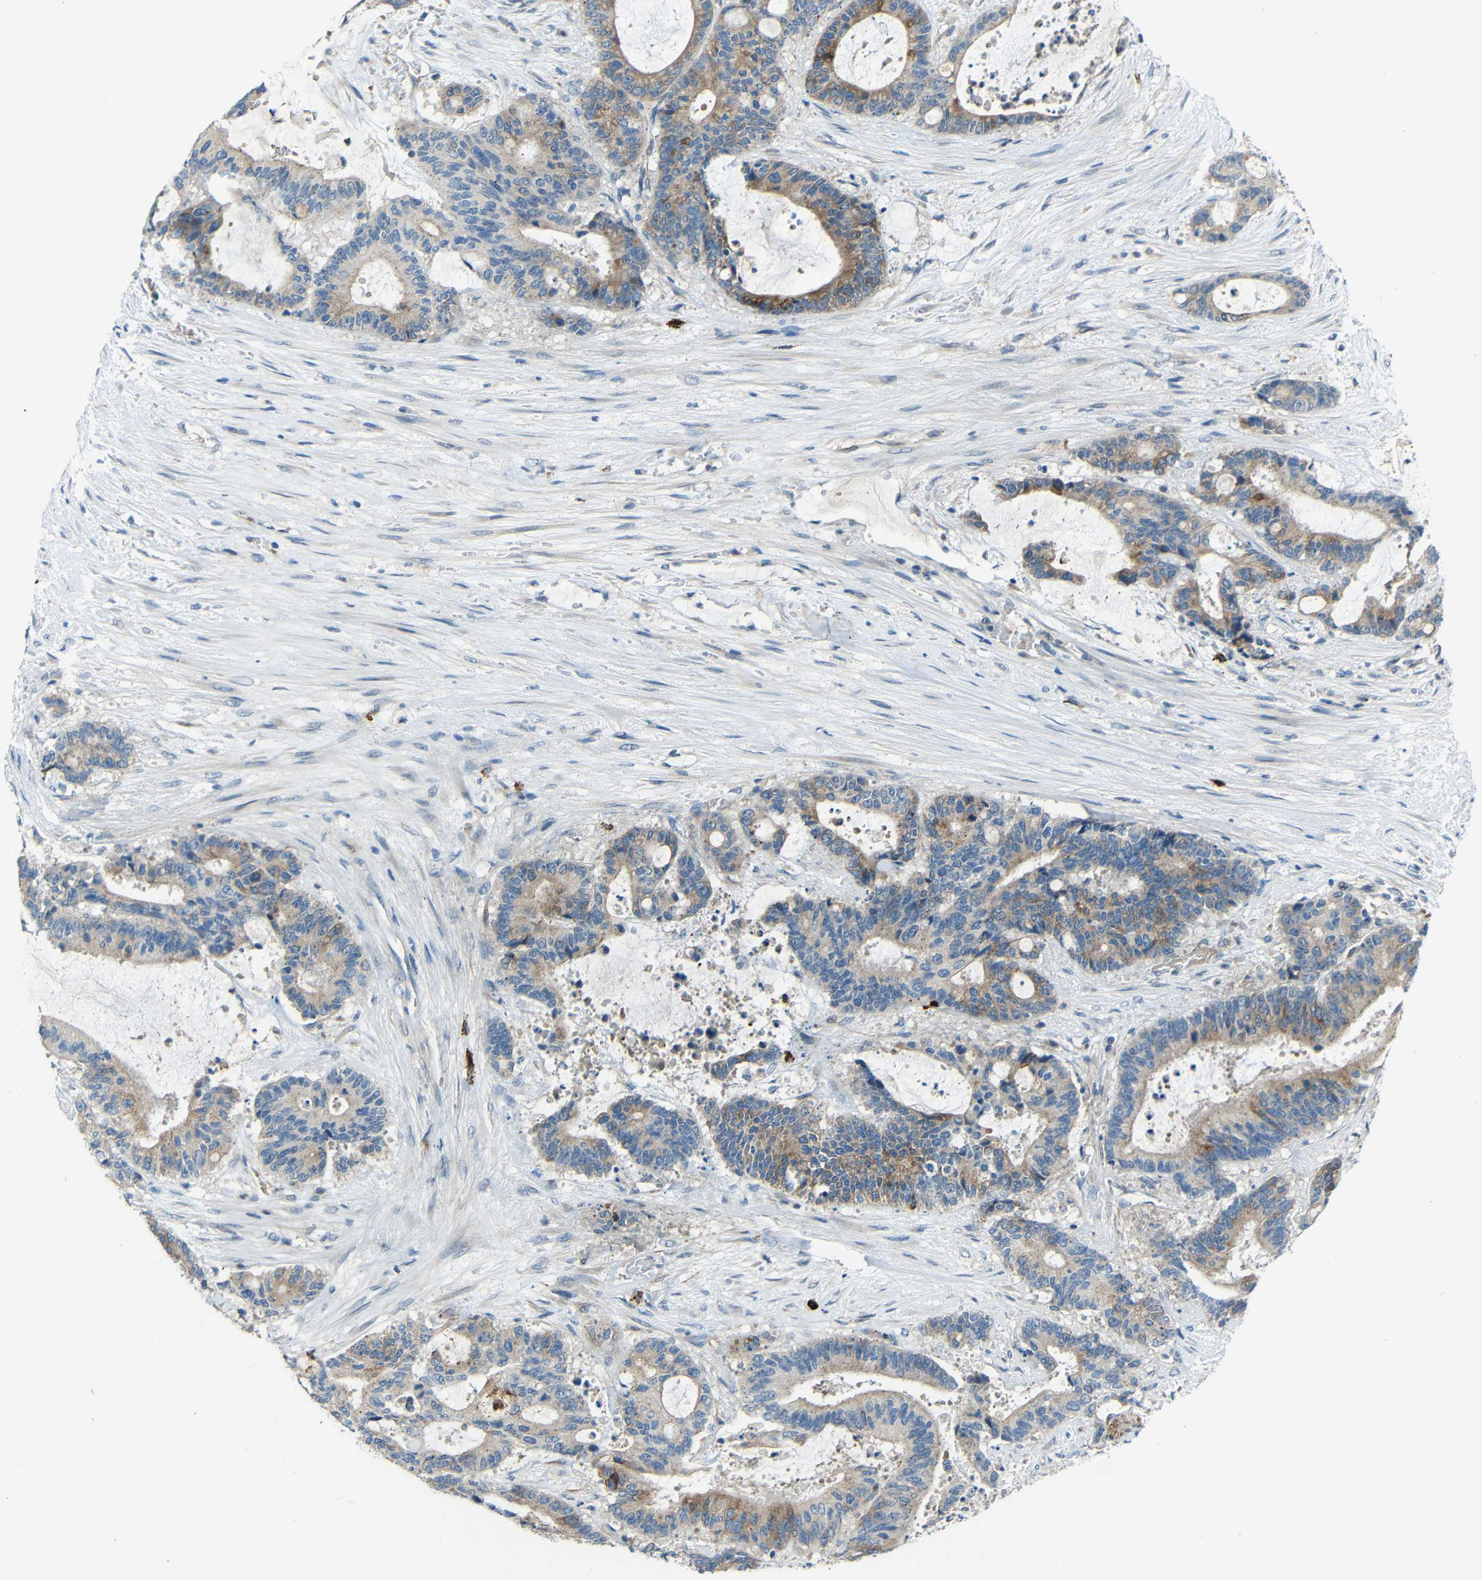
{"staining": {"intensity": "moderate", "quantity": ">75%", "location": "cytoplasmic/membranous"}, "tissue": "liver cancer", "cell_type": "Tumor cells", "image_type": "cancer", "snomed": [{"axis": "morphology", "description": "Normal tissue, NOS"}, {"axis": "morphology", "description": "Cholangiocarcinoma"}, {"axis": "topography", "description": "Liver"}, {"axis": "topography", "description": "Peripheral nerve tissue"}], "caption": "Immunohistochemical staining of human cholangiocarcinoma (liver) demonstrates moderate cytoplasmic/membranous protein positivity in approximately >75% of tumor cells.", "gene": "DCLK1", "patient": {"sex": "female", "age": 73}}